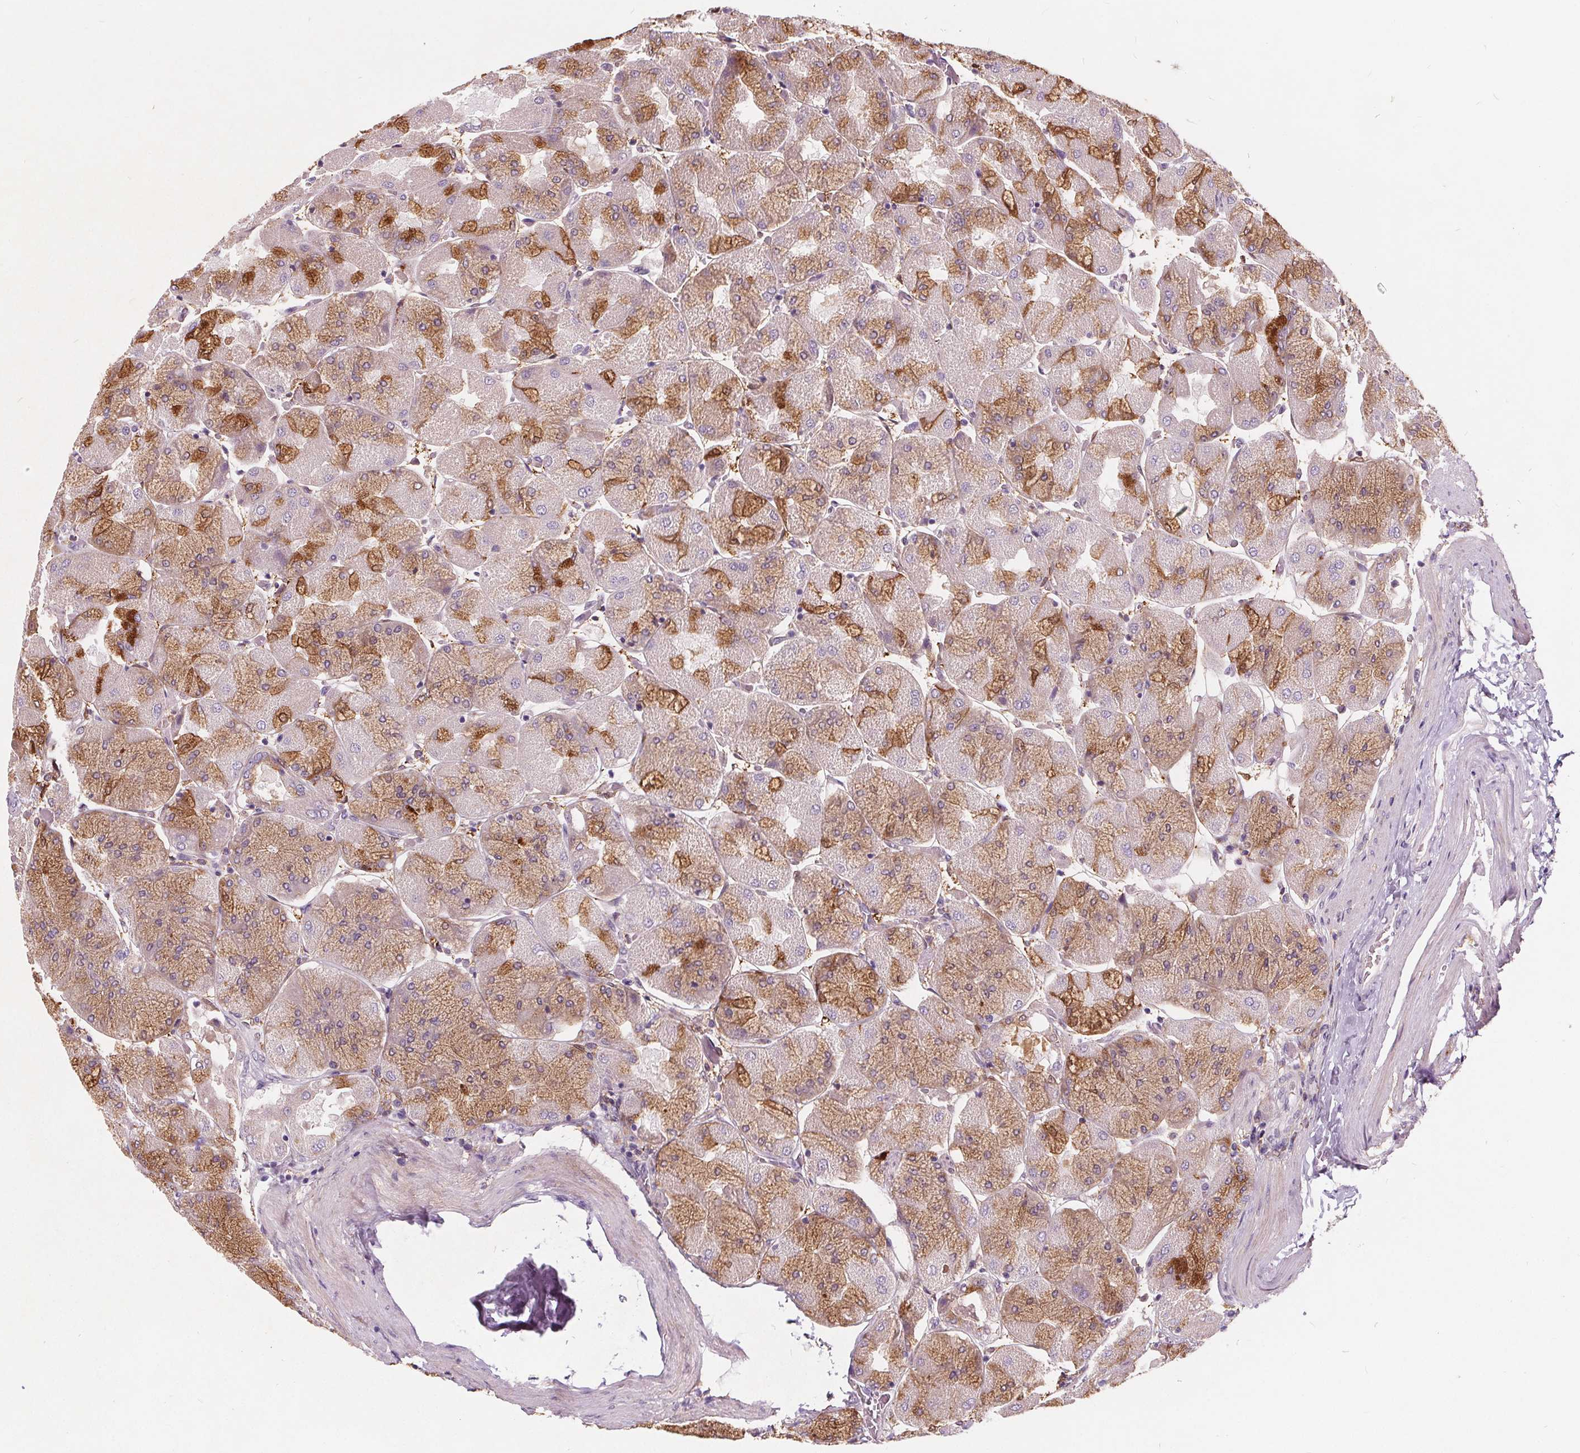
{"staining": {"intensity": "moderate", "quantity": "25%-75%", "location": "cytoplasmic/membranous"}, "tissue": "stomach", "cell_type": "Glandular cells", "image_type": "normal", "snomed": [{"axis": "morphology", "description": "Normal tissue, NOS"}, {"axis": "topography", "description": "Stomach"}], "caption": "A medium amount of moderate cytoplasmic/membranous positivity is seen in approximately 25%-75% of glandular cells in benign stomach.", "gene": "HAAO", "patient": {"sex": "female", "age": 61}}